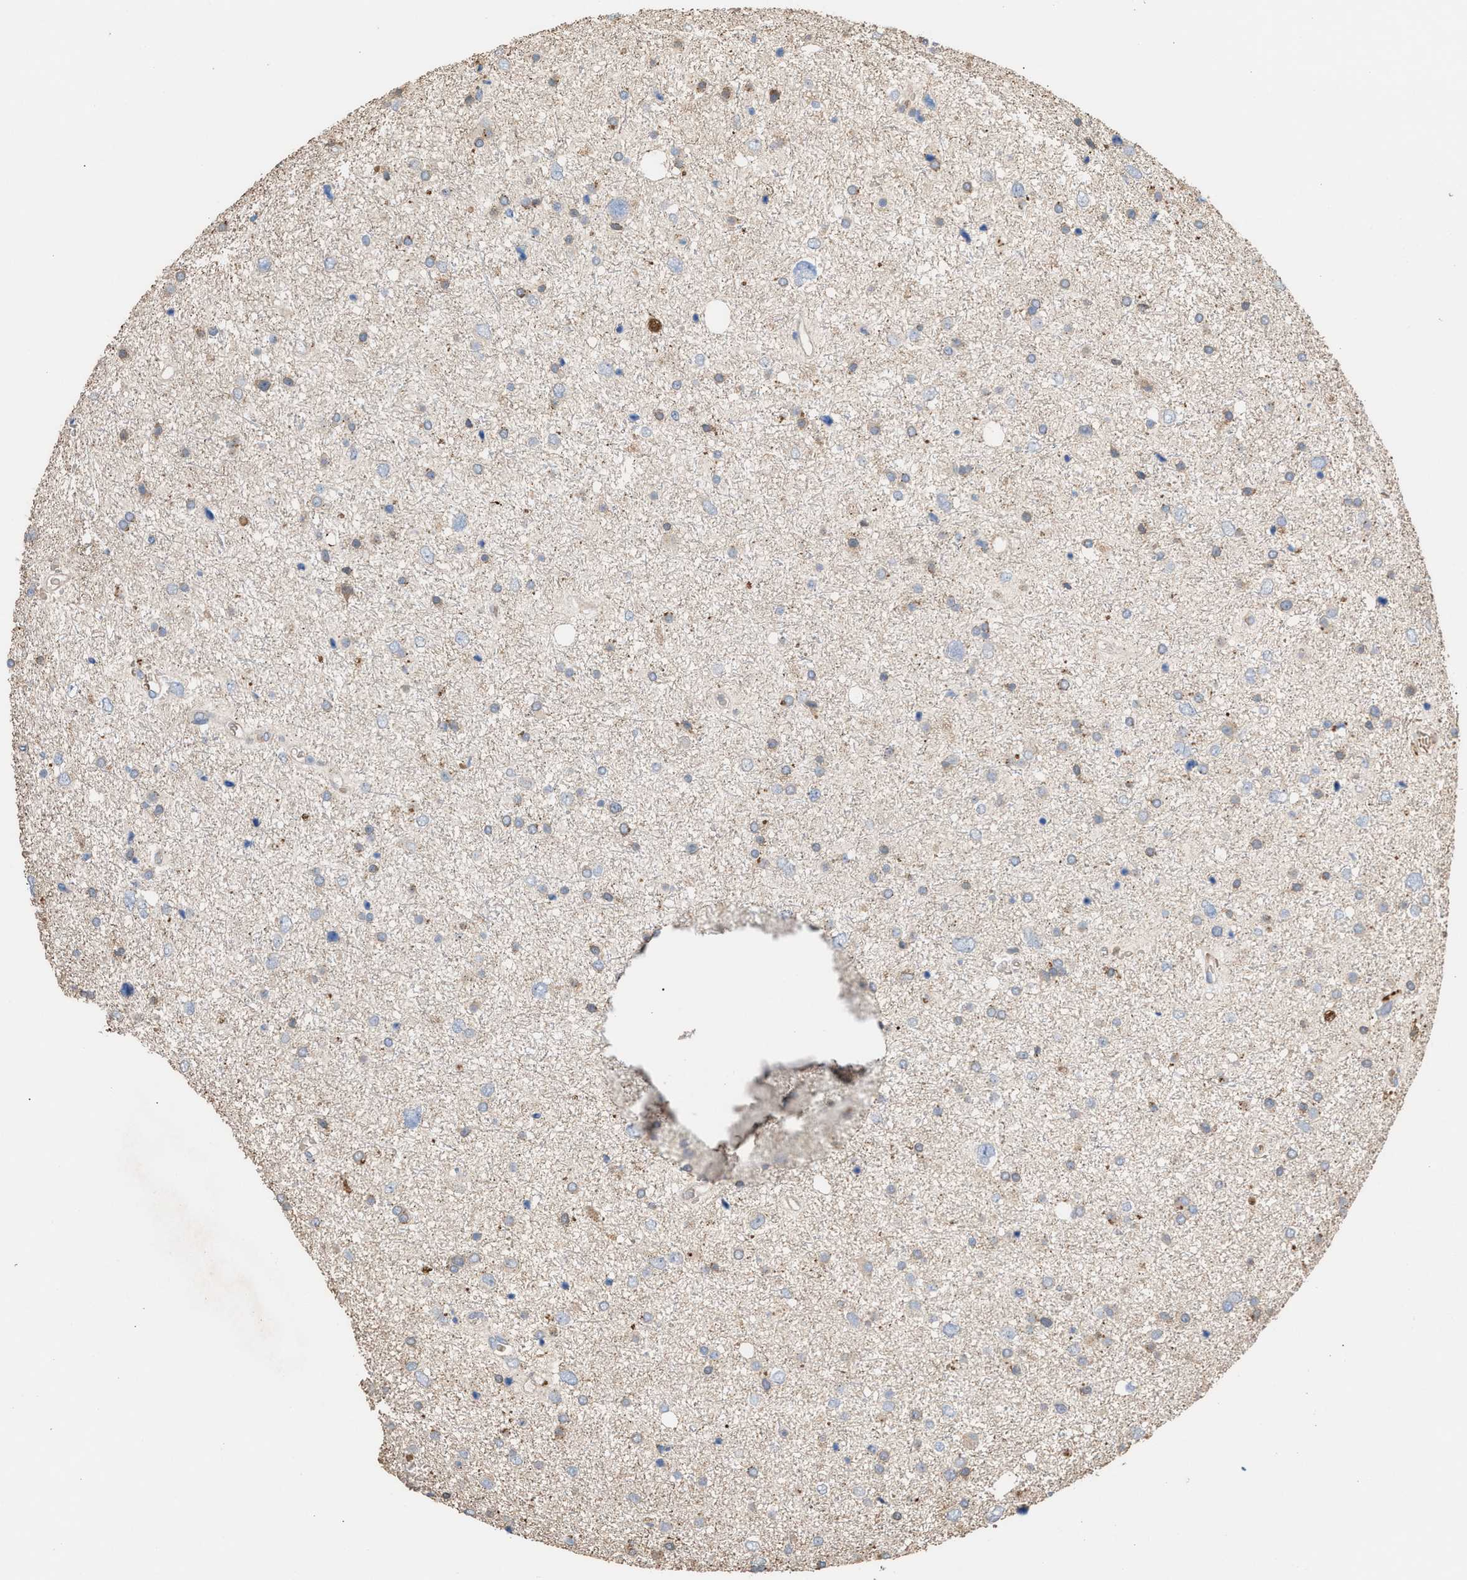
{"staining": {"intensity": "weak", "quantity": "<25%", "location": "cytoplasmic/membranous"}, "tissue": "glioma", "cell_type": "Tumor cells", "image_type": "cancer", "snomed": [{"axis": "morphology", "description": "Glioma, malignant, Low grade"}, {"axis": "topography", "description": "Brain"}], "caption": "The photomicrograph exhibits no significant staining in tumor cells of malignant glioma (low-grade).", "gene": "ELMO3", "patient": {"sex": "female", "age": 37}}